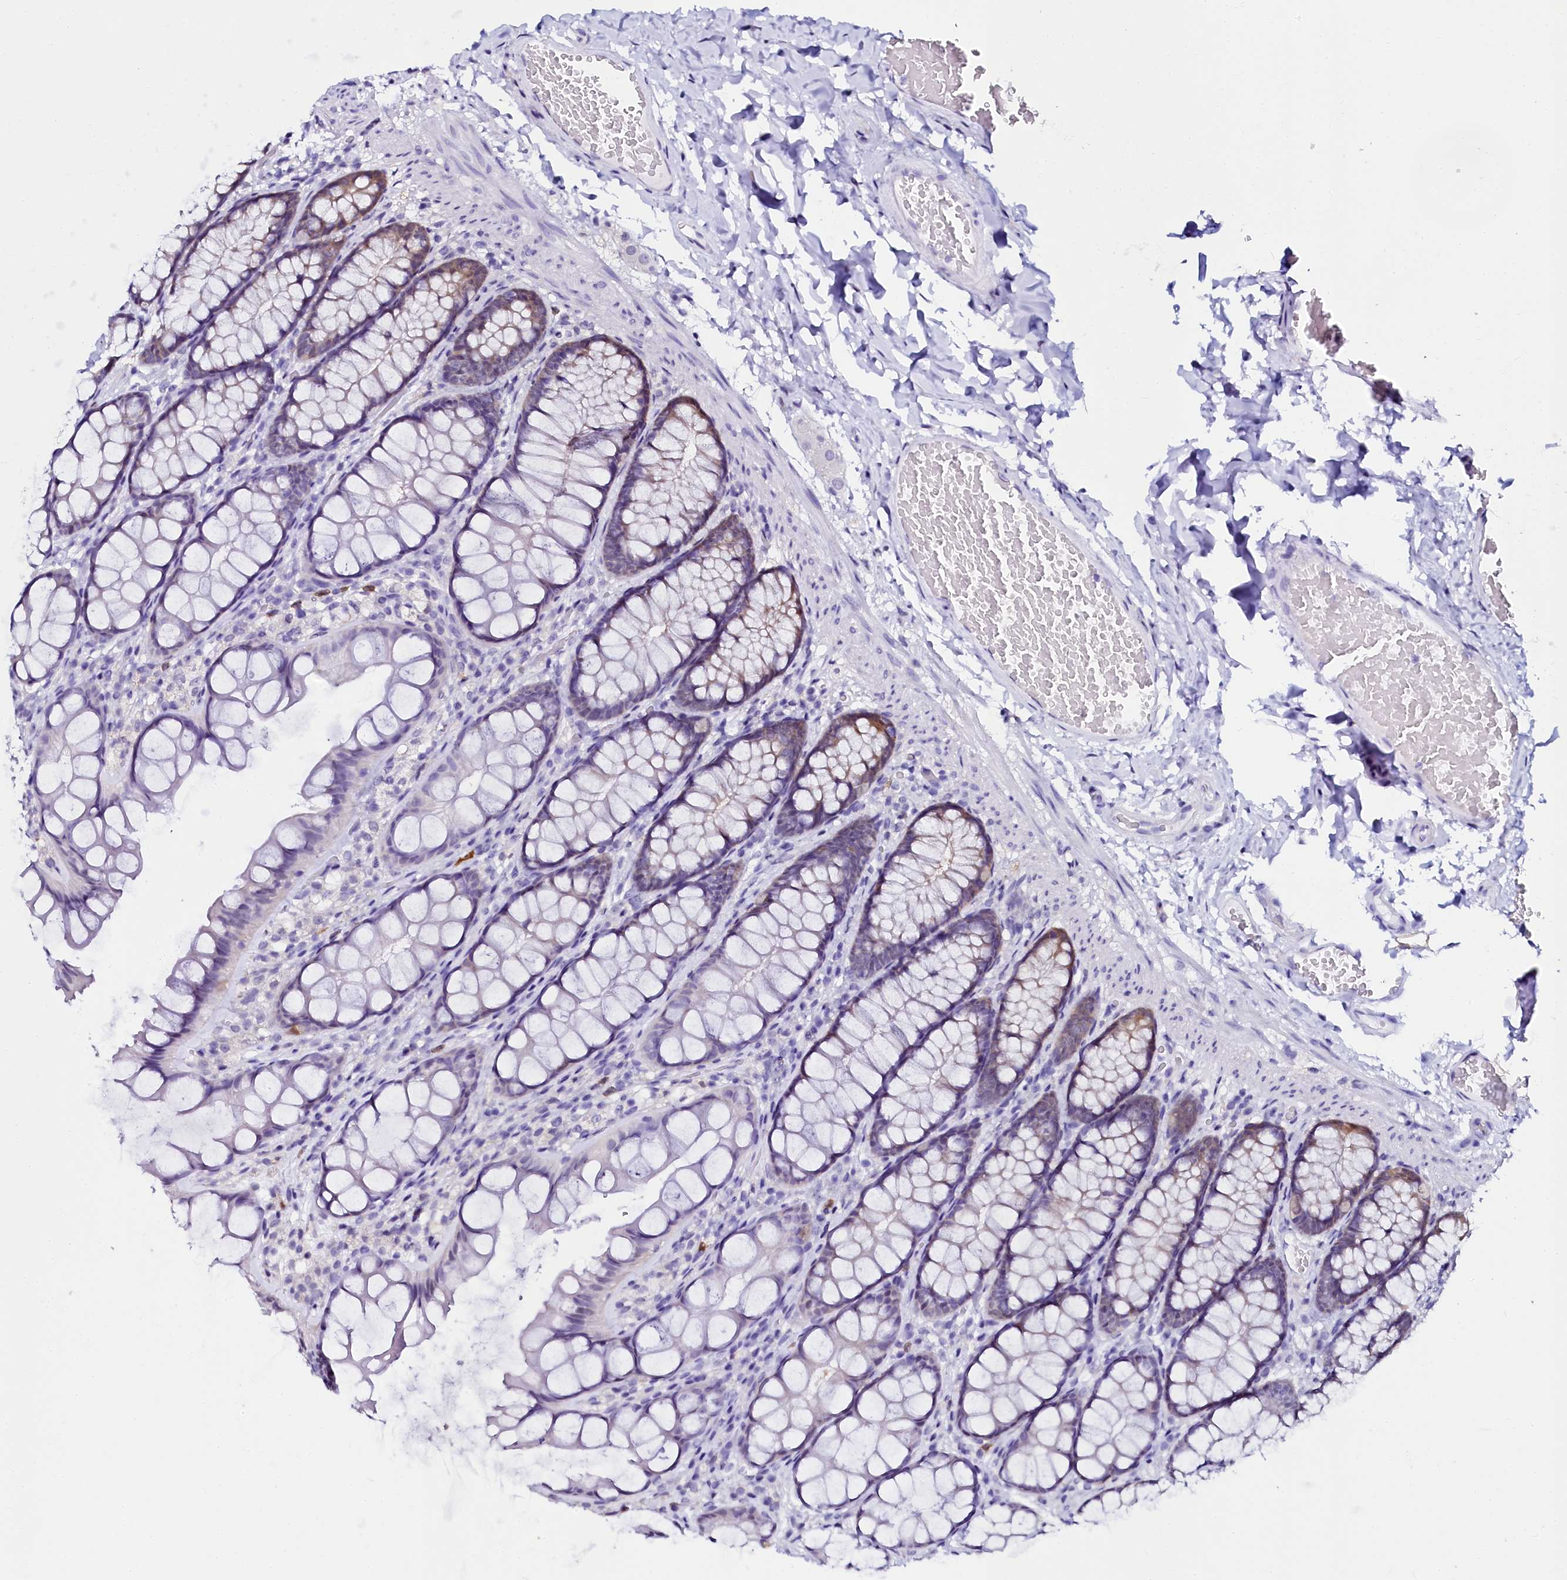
{"staining": {"intensity": "negative", "quantity": "none", "location": "none"}, "tissue": "colon", "cell_type": "Endothelial cells", "image_type": "normal", "snomed": [{"axis": "morphology", "description": "Normal tissue, NOS"}, {"axis": "topography", "description": "Colon"}], "caption": "Endothelial cells show no significant protein expression in unremarkable colon. Brightfield microscopy of immunohistochemistry stained with DAB (3,3'-diaminobenzidine) (brown) and hematoxylin (blue), captured at high magnification.", "gene": "SORD", "patient": {"sex": "male", "age": 47}}